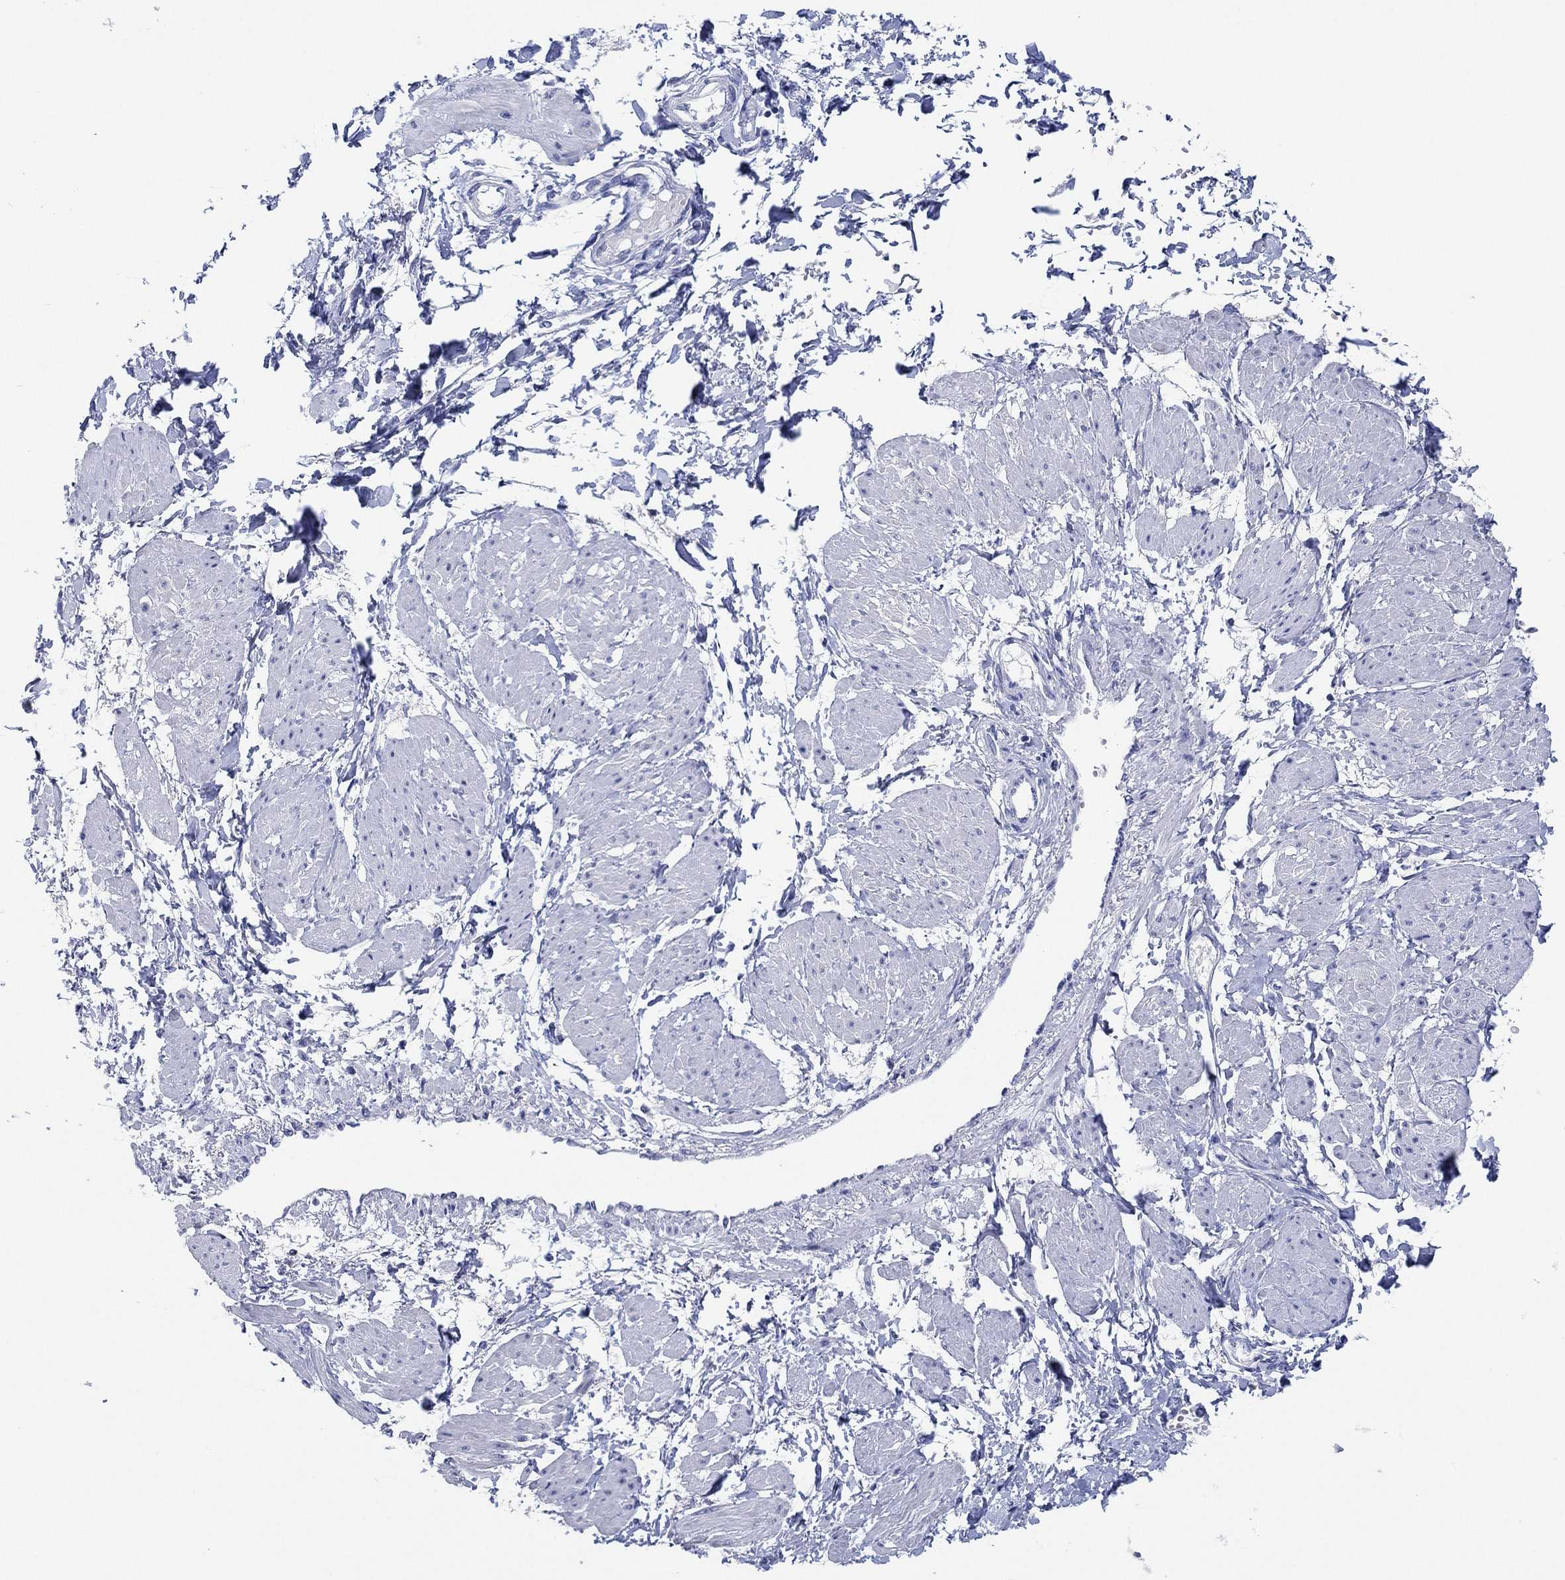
{"staining": {"intensity": "negative", "quantity": "none", "location": "none"}, "tissue": "smooth muscle", "cell_type": "Smooth muscle cells", "image_type": "normal", "snomed": [{"axis": "morphology", "description": "Normal tissue, NOS"}, {"axis": "topography", "description": "Smooth muscle"}, {"axis": "topography", "description": "Uterus"}], "caption": "High power microscopy micrograph of an immunohistochemistry image of benign smooth muscle, revealing no significant staining in smooth muscle cells.", "gene": "POU5F1", "patient": {"sex": "female", "age": 39}}